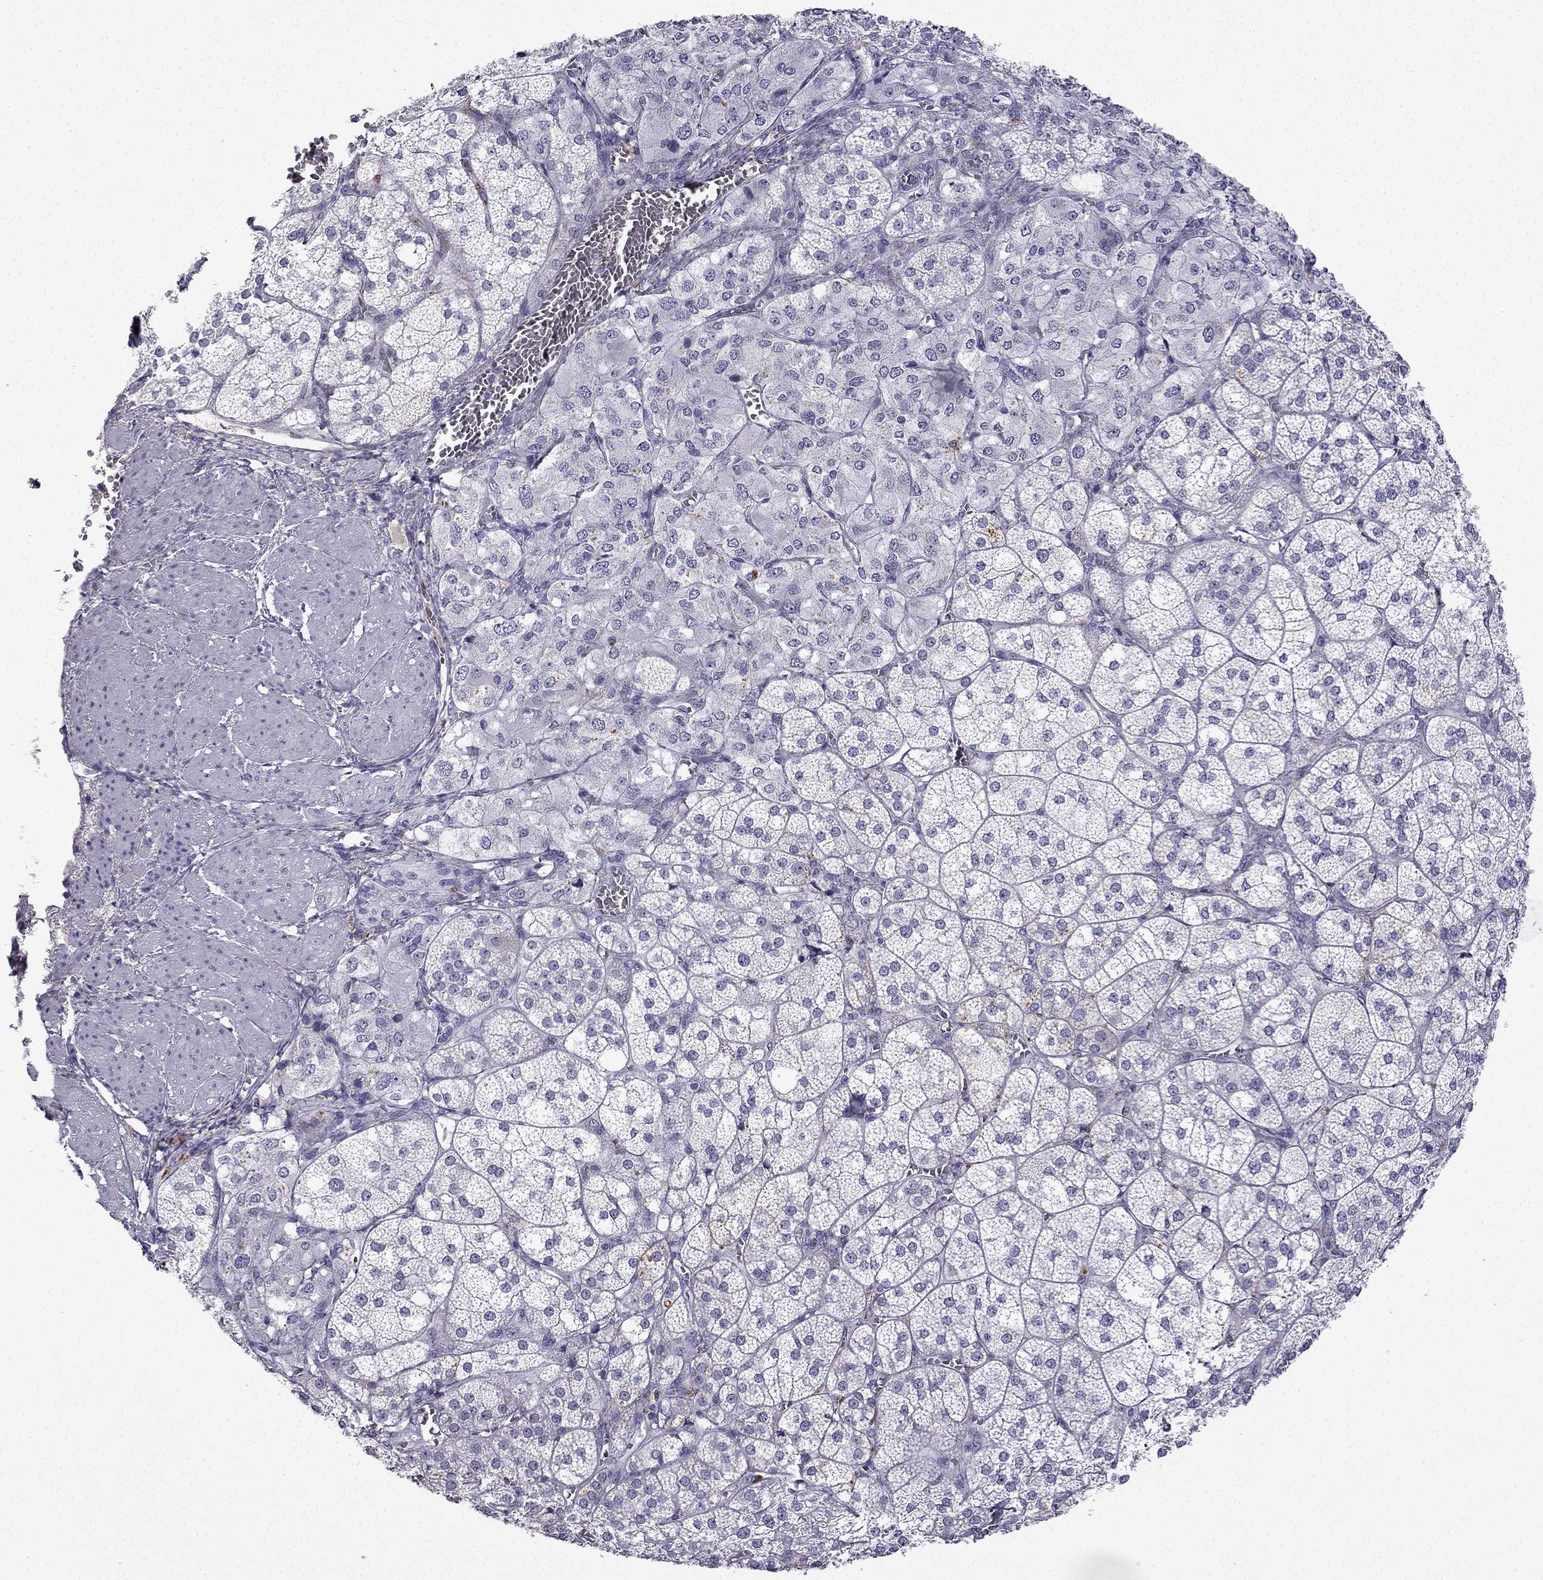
{"staining": {"intensity": "negative", "quantity": "none", "location": "none"}, "tissue": "adrenal gland", "cell_type": "Glandular cells", "image_type": "normal", "snomed": [{"axis": "morphology", "description": "Normal tissue, NOS"}, {"axis": "topography", "description": "Adrenal gland"}], "caption": "This is an immunohistochemistry (IHC) histopathology image of unremarkable human adrenal gland. There is no expression in glandular cells.", "gene": "UHRF1", "patient": {"sex": "female", "age": 60}}